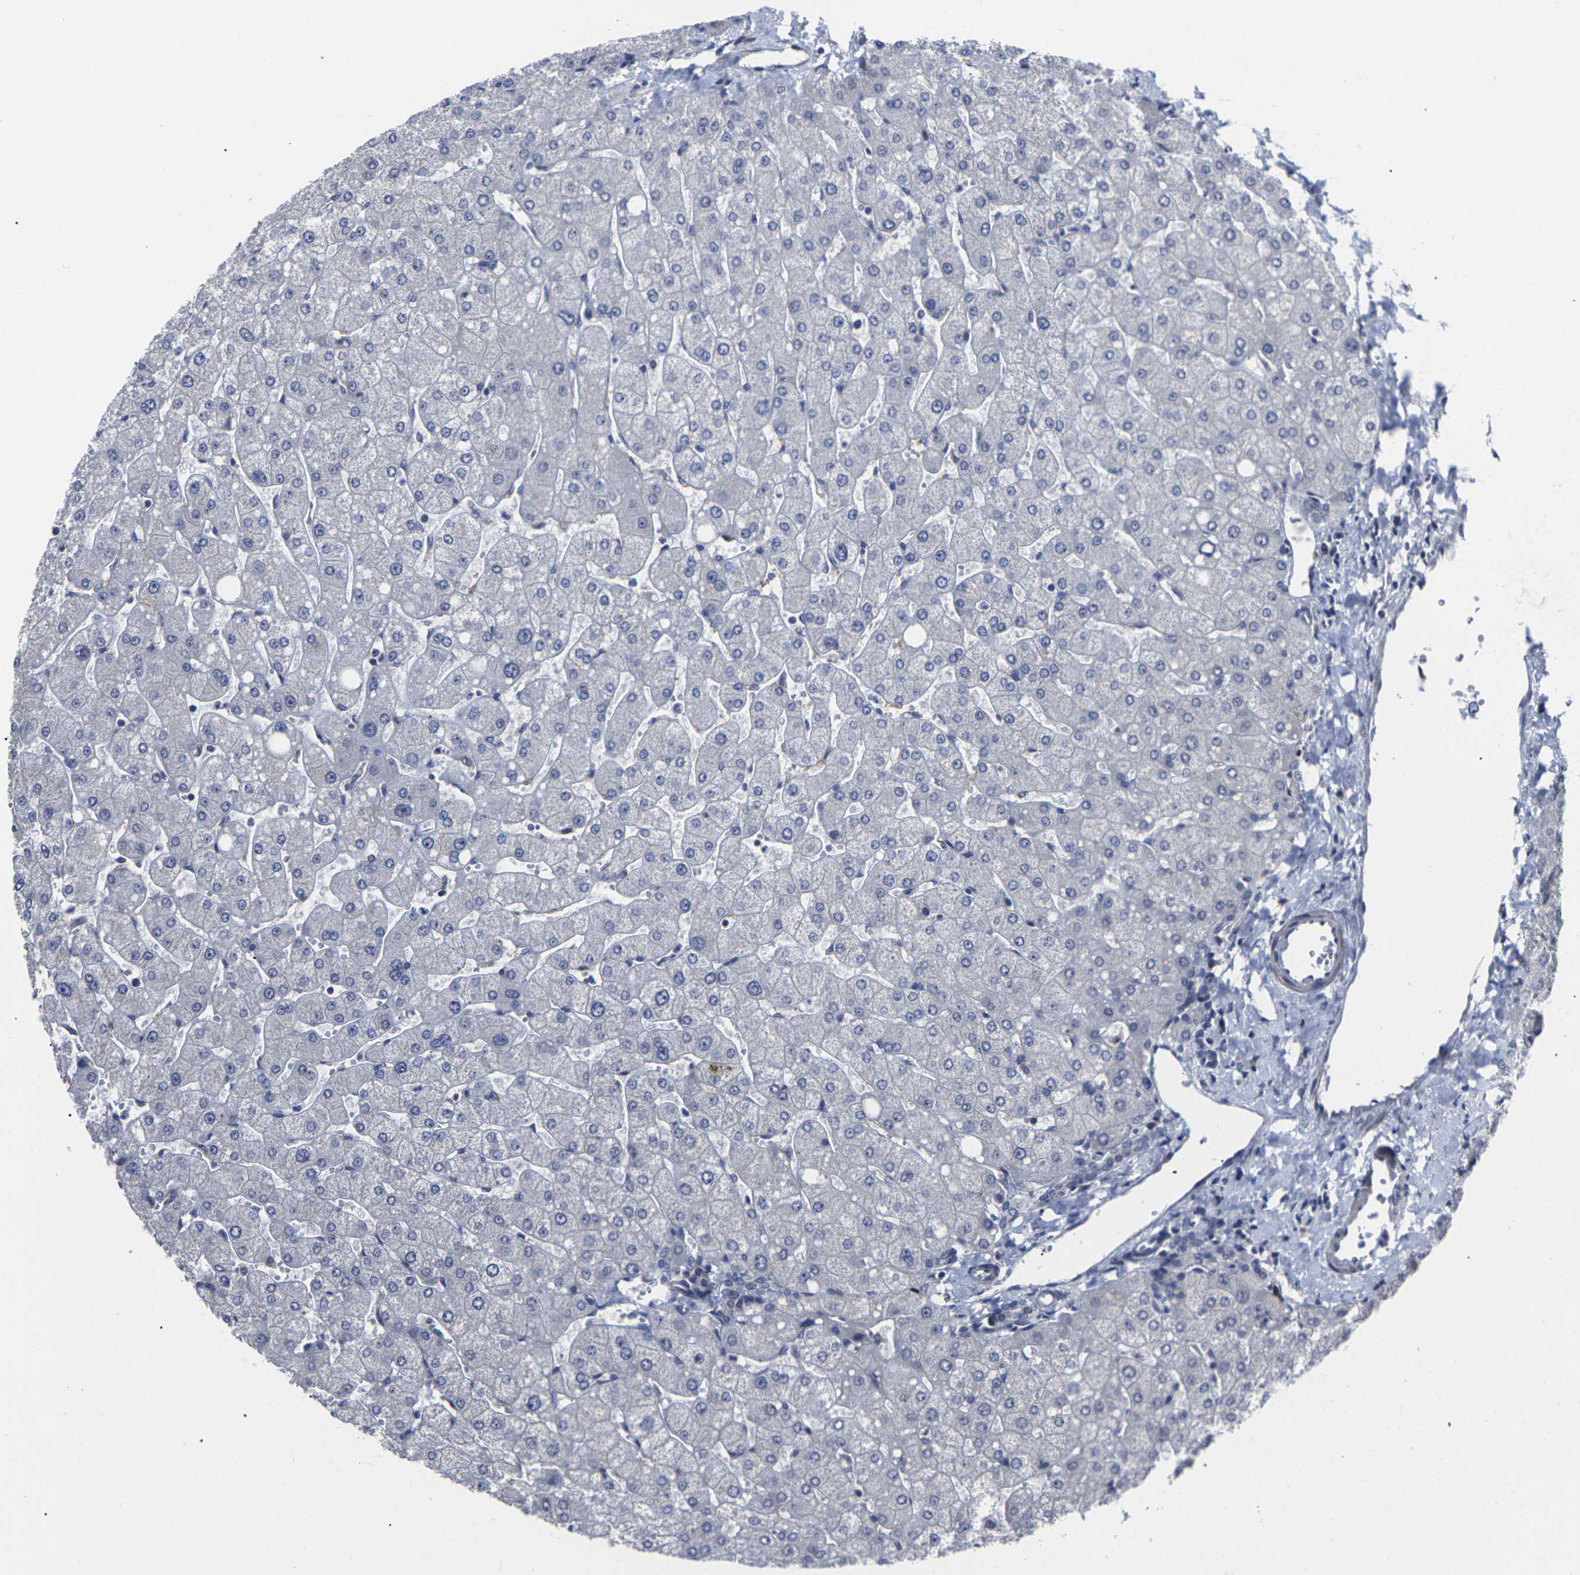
{"staining": {"intensity": "negative", "quantity": "none", "location": "none"}, "tissue": "liver", "cell_type": "Cholangiocytes", "image_type": "normal", "snomed": [{"axis": "morphology", "description": "Normal tissue, NOS"}, {"axis": "topography", "description": "Liver"}], "caption": "Immunohistochemistry (IHC) image of unremarkable liver: liver stained with DAB (3,3'-diaminobenzidine) shows no significant protein positivity in cholangiocytes.", "gene": "MSANTD4", "patient": {"sex": "male", "age": 55}}